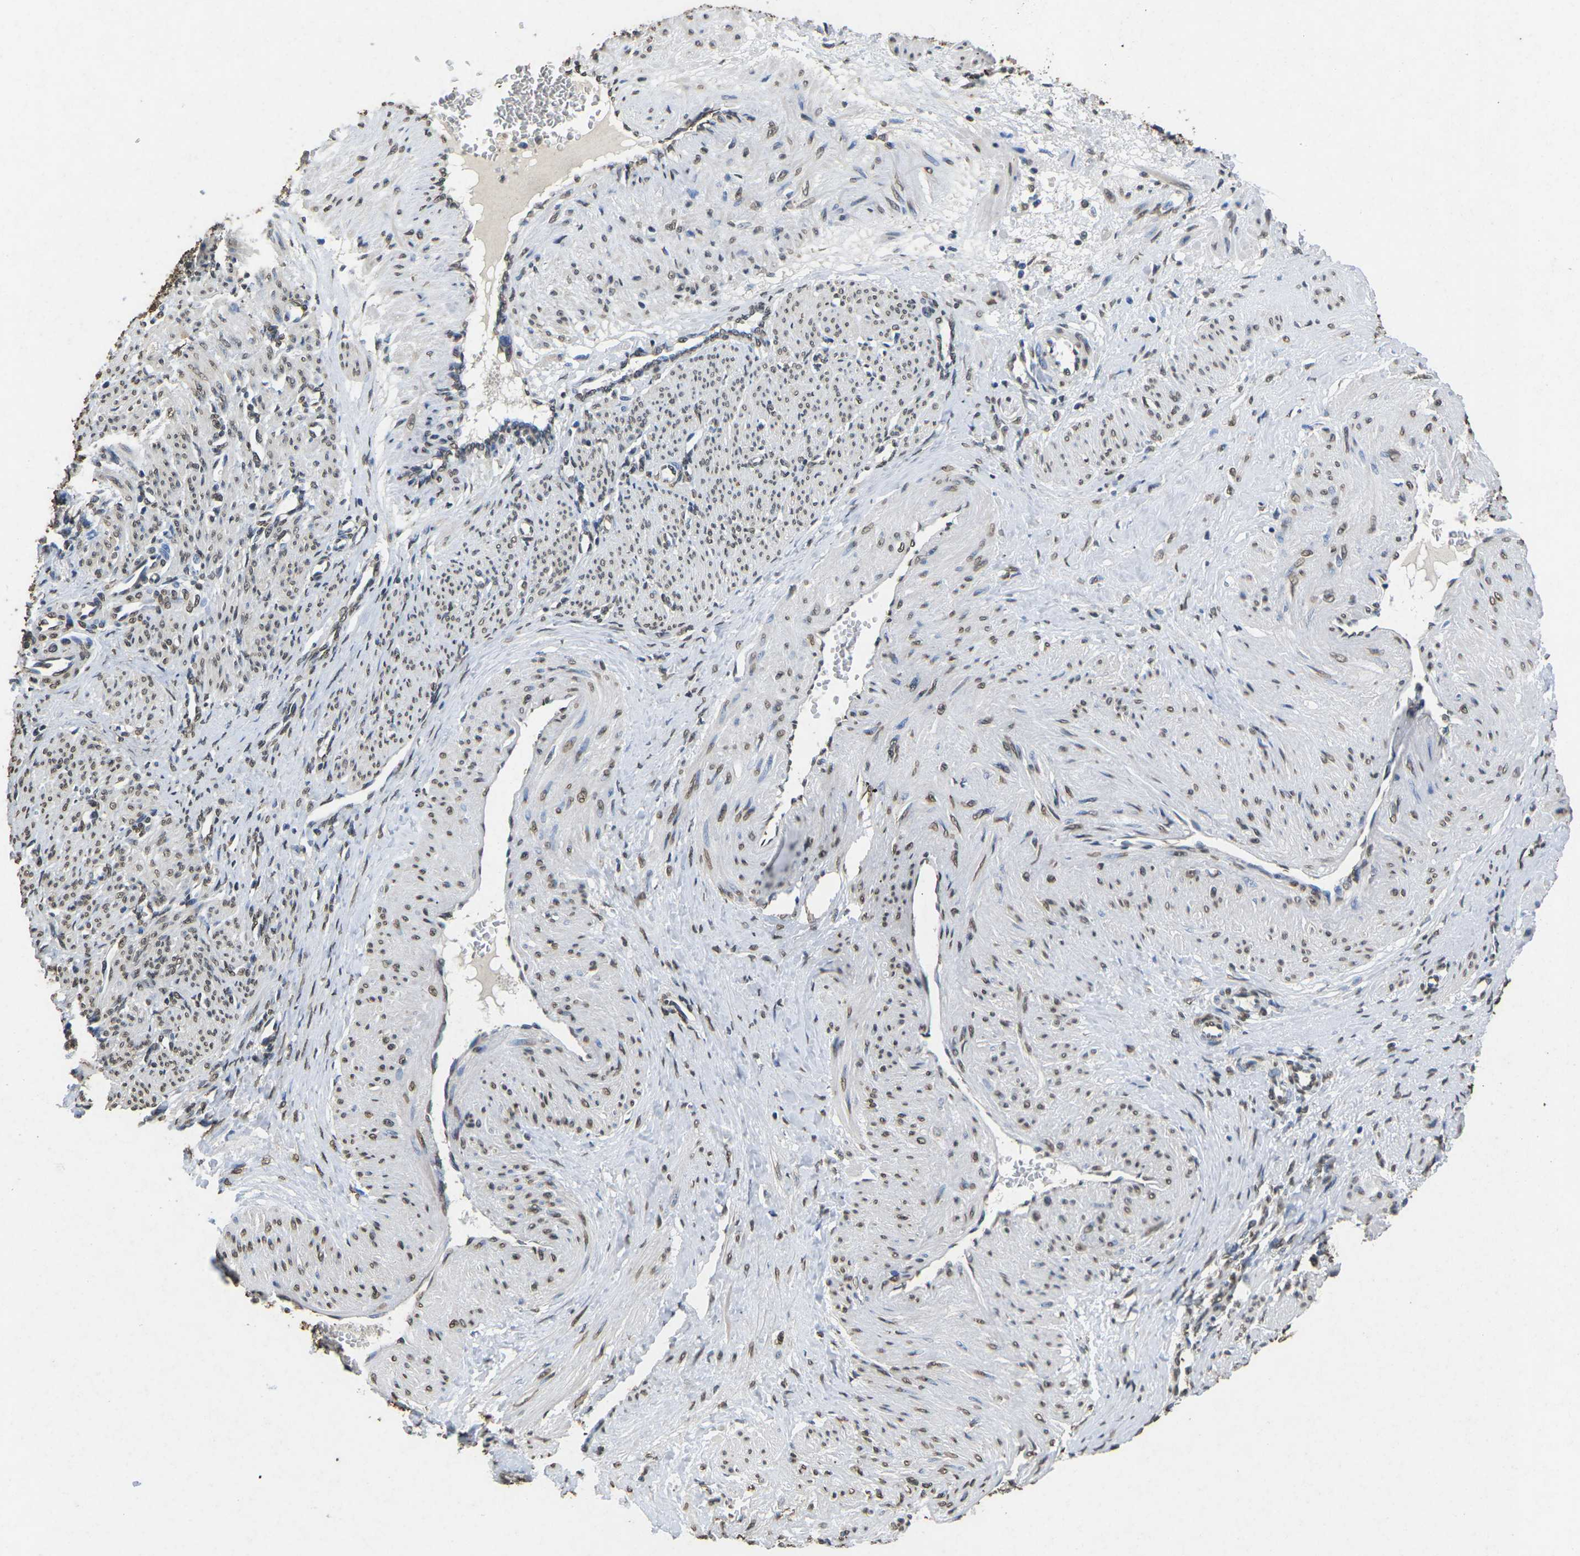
{"staining": {"intensity": "weak", "quantity": "<25%", "location": "cytoplasmic/membranous"}, "tissue": "smooth muscle", "cell_type": "Smooth muscle cells", "image_type": "normal", "snomed": [{"axis": "morphology", "description": "Normal tissue, NOS"}, {"axis": "topography", "description": "Endometrium"}], "caption": "Immunohistochemistry of normal smooth muscle displays no expression in smooth muscle cells. Nuclei are stained in blue.", "gene": "SCNN1B", "patient": {"sex": "female", "age": 33}}